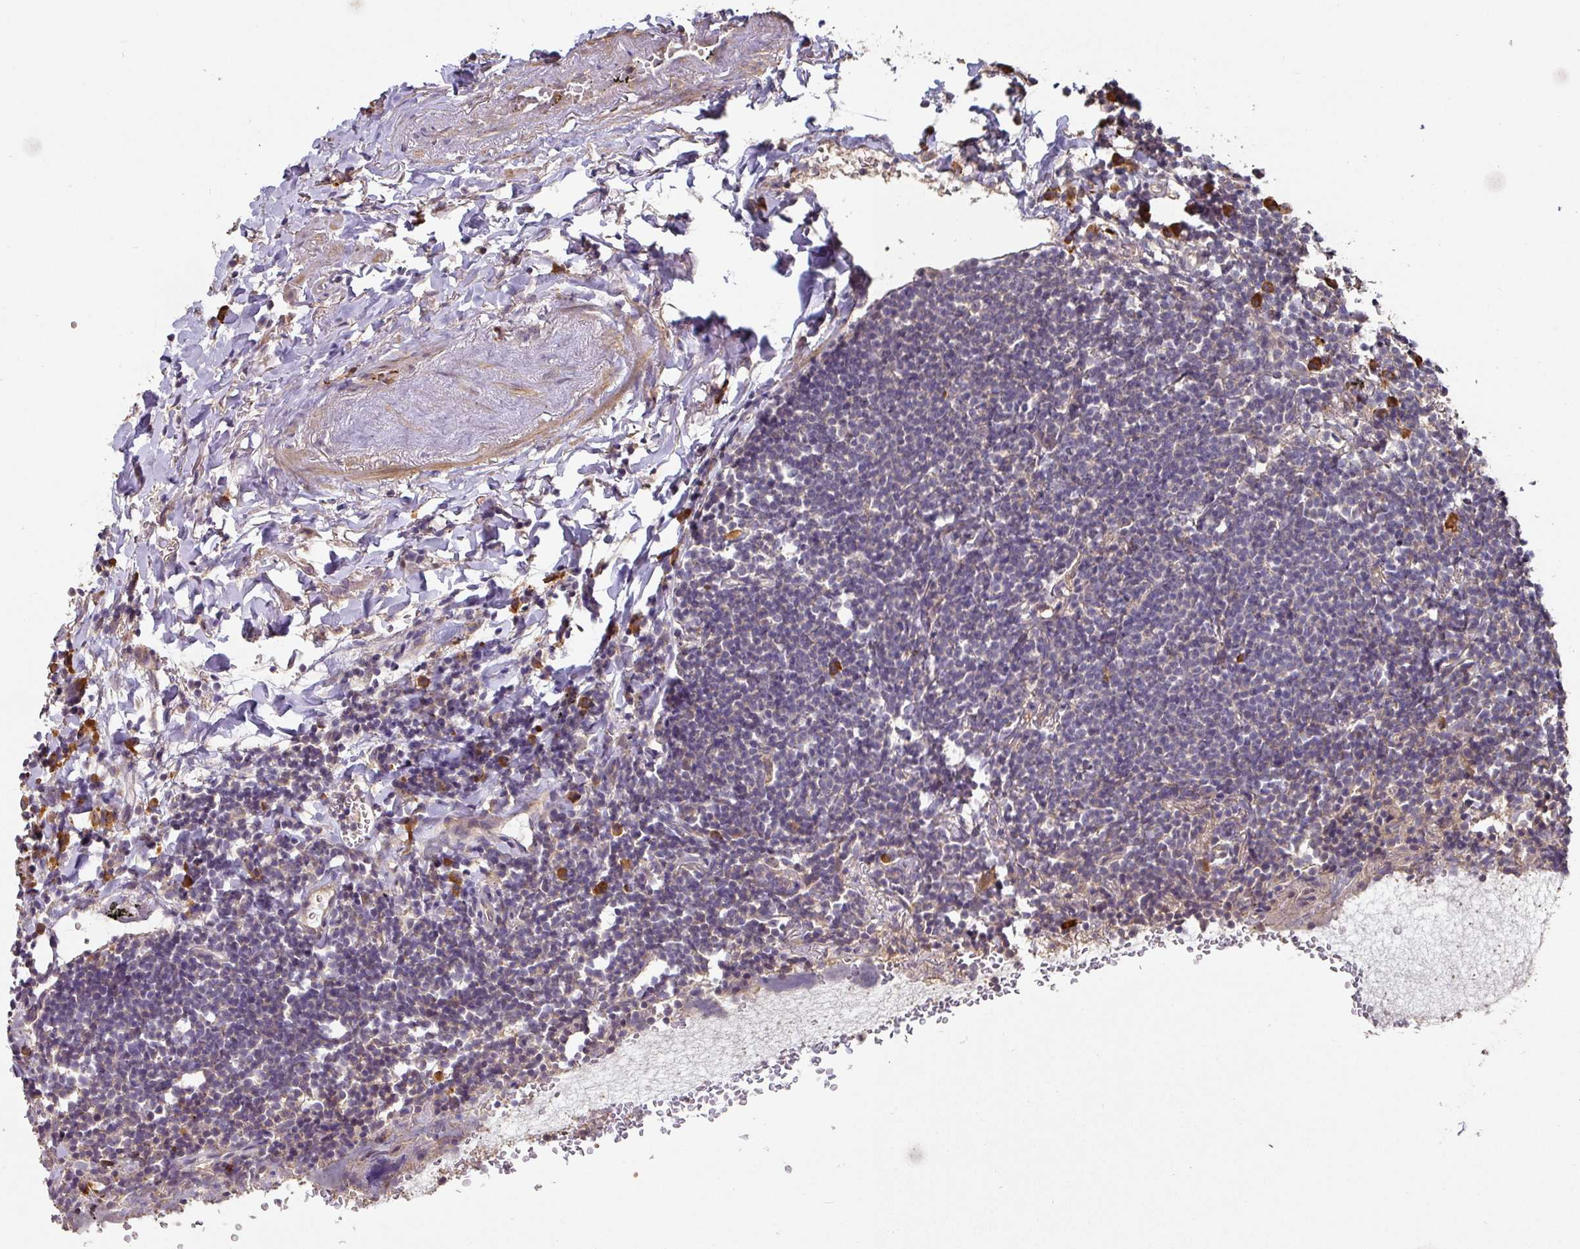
{"staining": {"intensity": "negative", "quantity": "none", "location": "none"}, "tissue": "lymphoma", "cell_type": "Tumor cells", "image_type": "cancer", "snomed": [{"axis": "morphology", "description": "Malignant lymphoma, non-Hodgkin's type, Low grade"}, {"axis": "topography", "description": "Lung"}], "caption": "The IHC photomicrograph has no significant expression in tumor cells of low-grade malignant lymphoma, non-Hodgkin's type tissue.", "gene": "ACVR2B", "patient": {"sex": "female", "age": 71}}